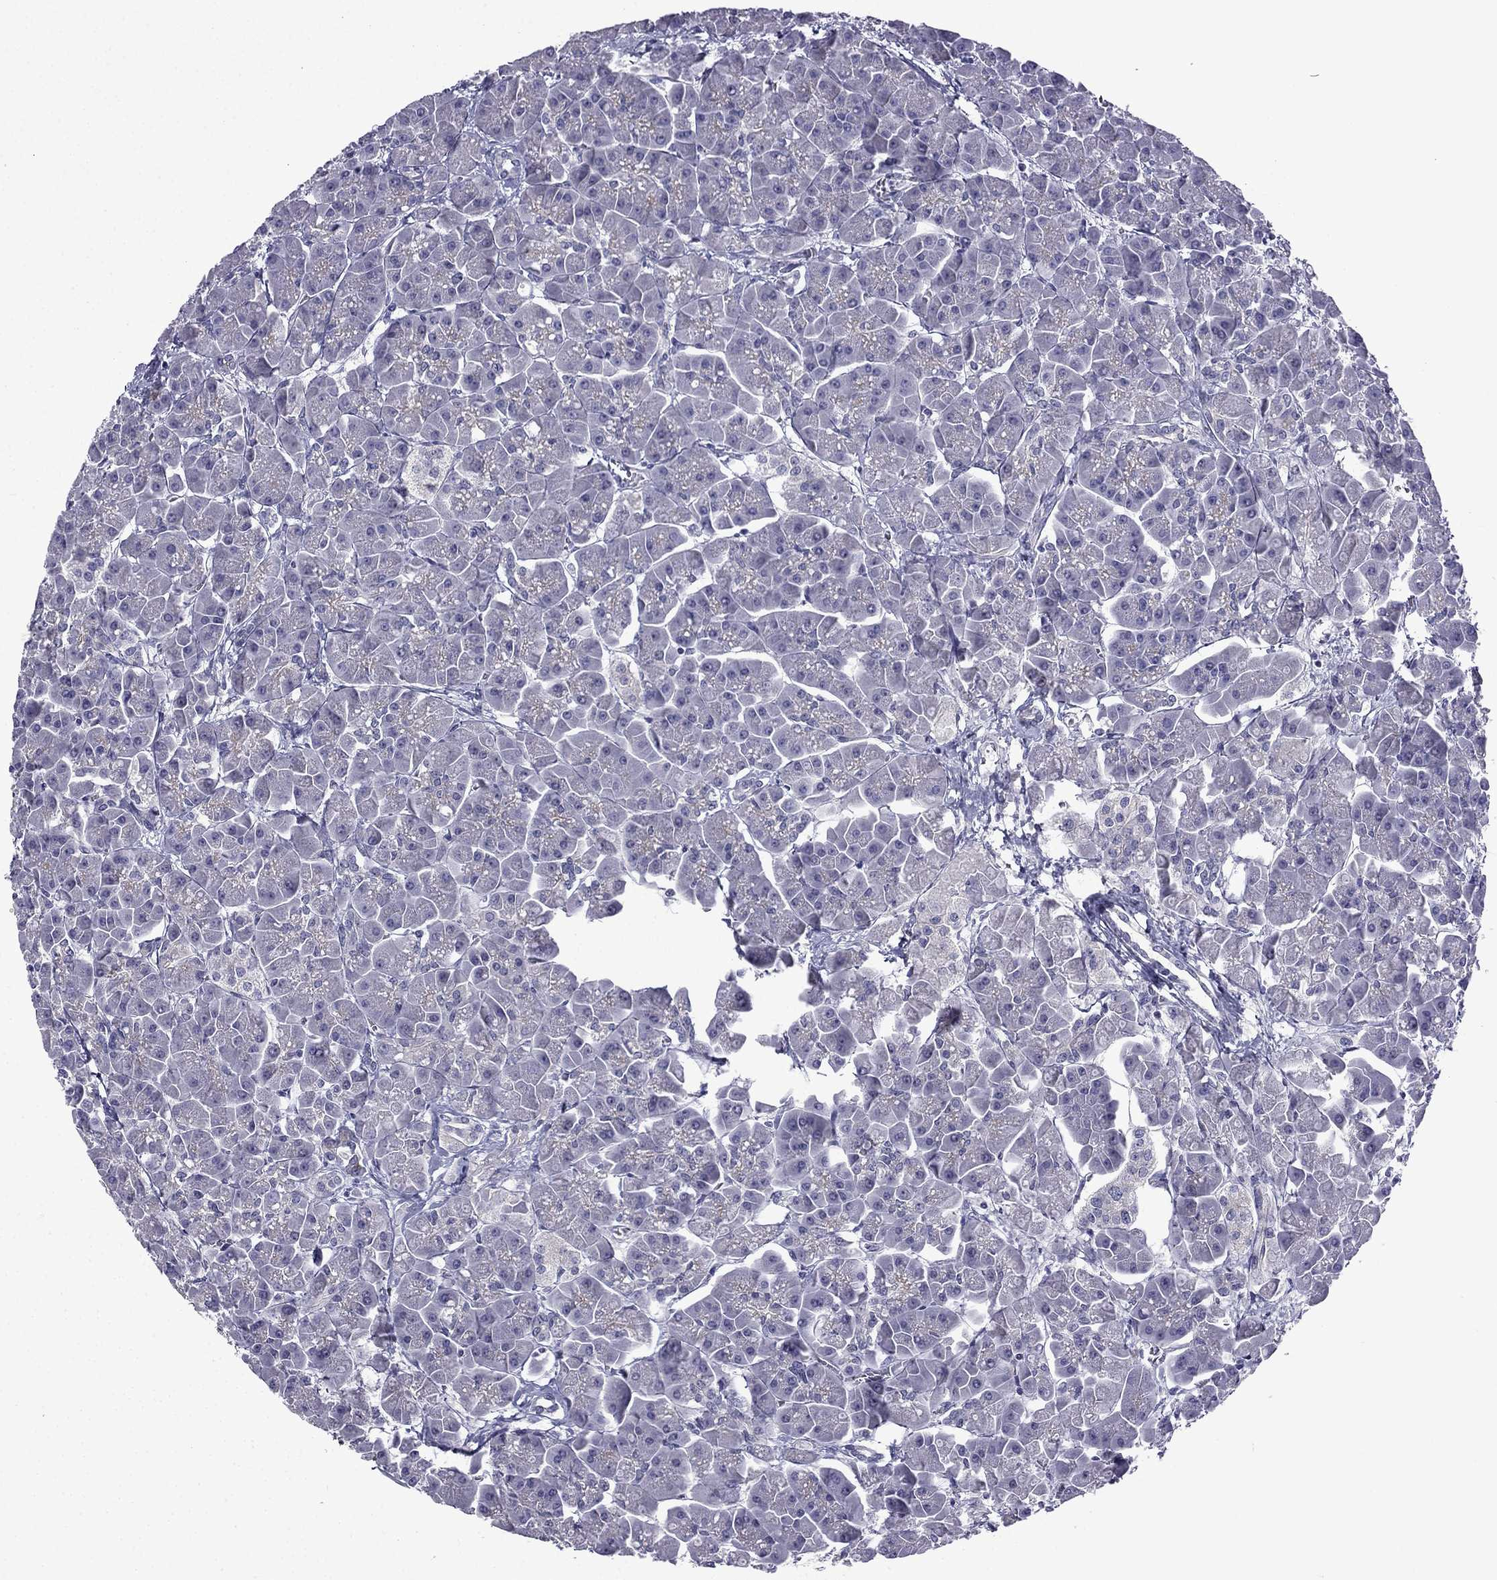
{"staining": {"intensity": "negative", "quantity": "none", "location": "none"}, "tissue": "pancreas", "cell_type": "Exocrine glandular cells", "image_type": "normal", "snomed": [{"axis": "morphology", "description": "Normal tissue, NOS"}, {"axis": "topography", "description": "Pancreas"}], "caption": "The histopathology image demonstrates no significant positivity in exocrine glandular cells of pancreas. (DAB (3,3'-diaminobenzidine) immunohistochemistry (IHC) with hematoxylin counter stain).", "gene": "POM121L12", "patient": {"sex": "male", "age": 70}}